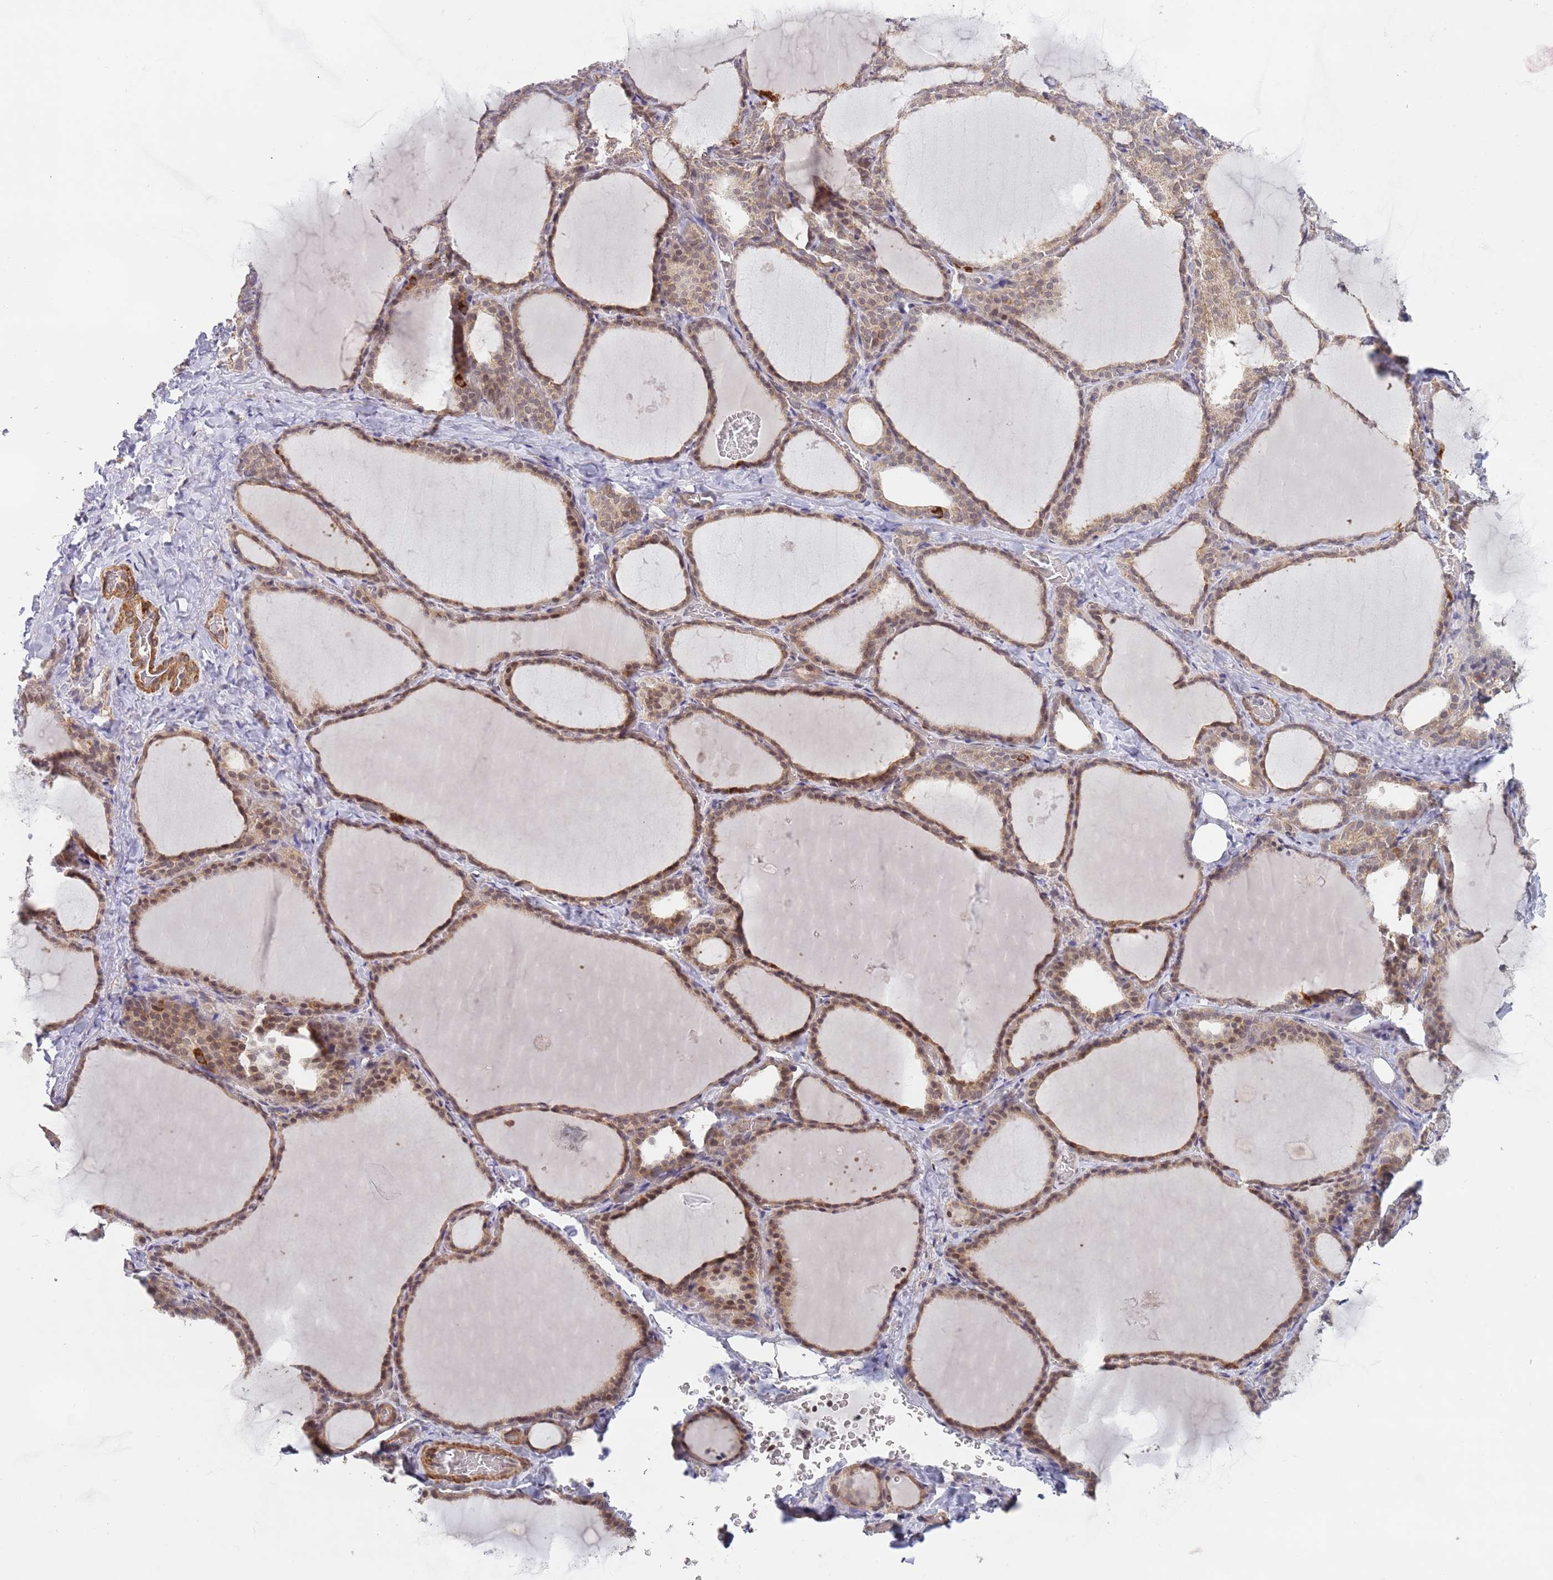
{"staining": {"intensity": "moderate", "quantity": ">75%", "location": "cytoplasmic/membranous,nuclear"}, "tissue": "thyroid gland", "cell_type": "Glandular cells", "image_type": "normal", "snomed": [{"axis": "morphology", "description": "Normal tissue, NOS"}, {"axis": "topography", "description": "Thyroid gland"}], "caption": "About >75% of glandular cells in normal thyroid gland show moderate cytoplasmic/membranous,nuclear protein expression as visualized by brown immunohistochemical staining.", "gene": "UQCC3", "patient": {"sex": "female", "age": 39}}